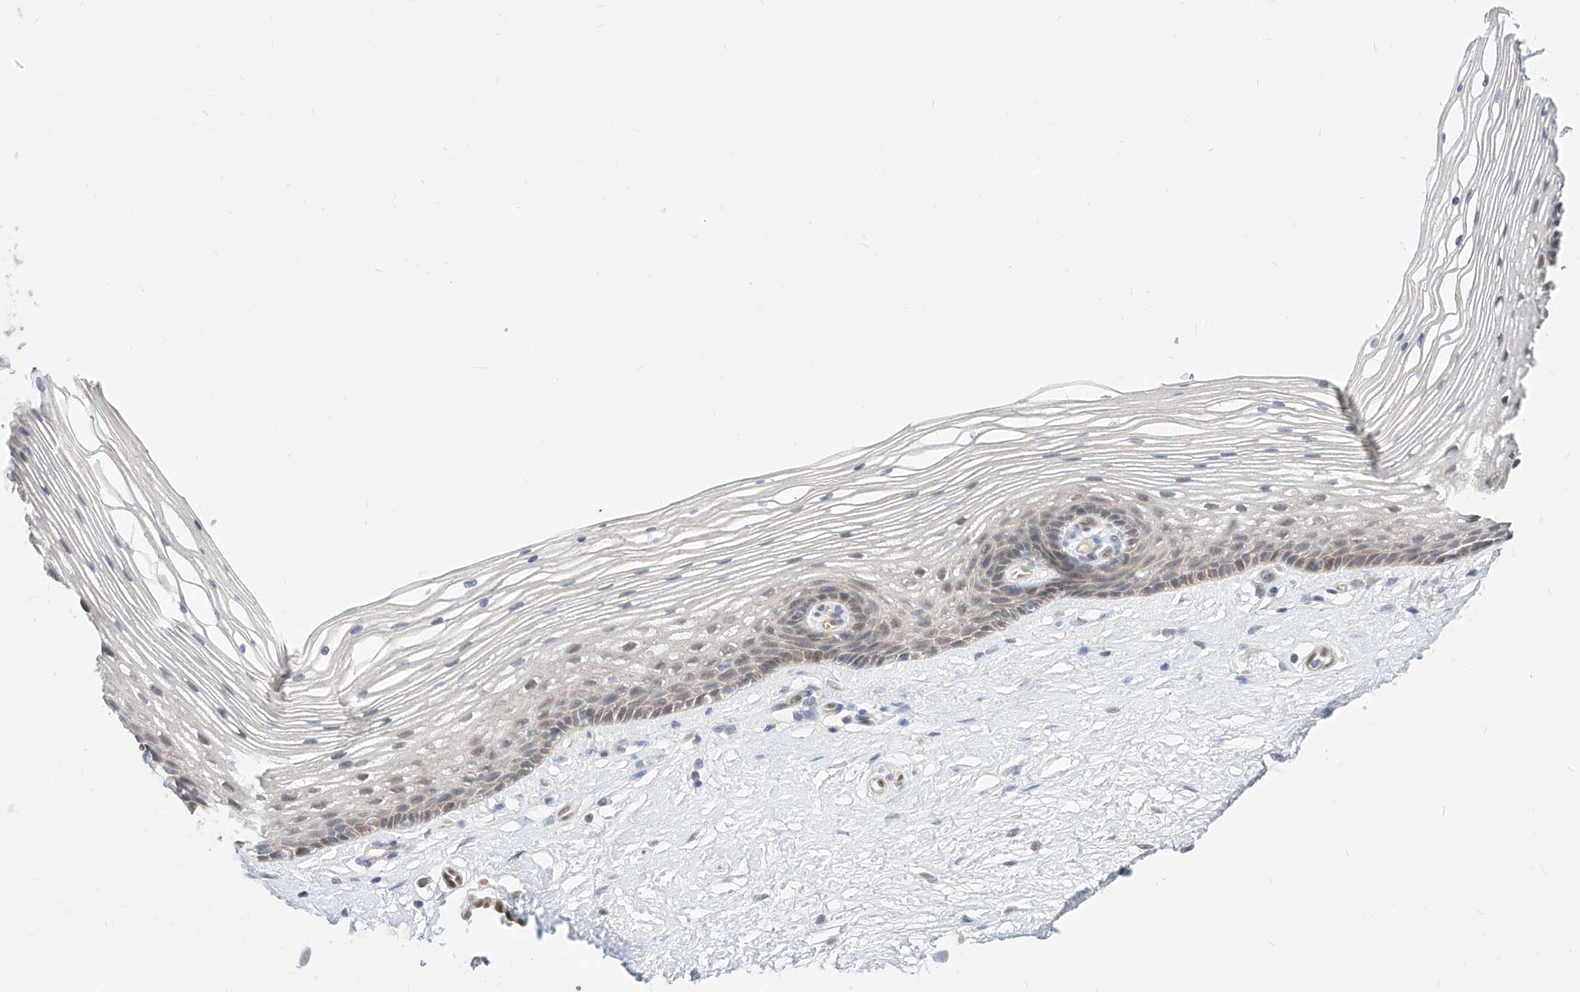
{"staining": {"intensity": "weak", "quantity": "<25%", "location": "cytoplasmic/membranous,nuclear"}, "tissue": "vagina", "cell_type": "Squamous epithelial cells", "image_type": "normal", "snomed": [{"axis": "morphology", "description": "Normal tissue, NOS"}, {"axis": "topography", "description": "Vagina"}], "caption": "IHC image of benign vagina: vagina stained with DAB exhibits no significant protein staining in squamous epithelial cells. The staining was performed using DAB (3,3'-diaminobenzidine) to visualize the protein expression in brown, while the nuclei were stained in blue with hematoxylin (Magnification: 20x).", "gene": "TSNAX", "patient": {"sex": "female", "age": 46}}